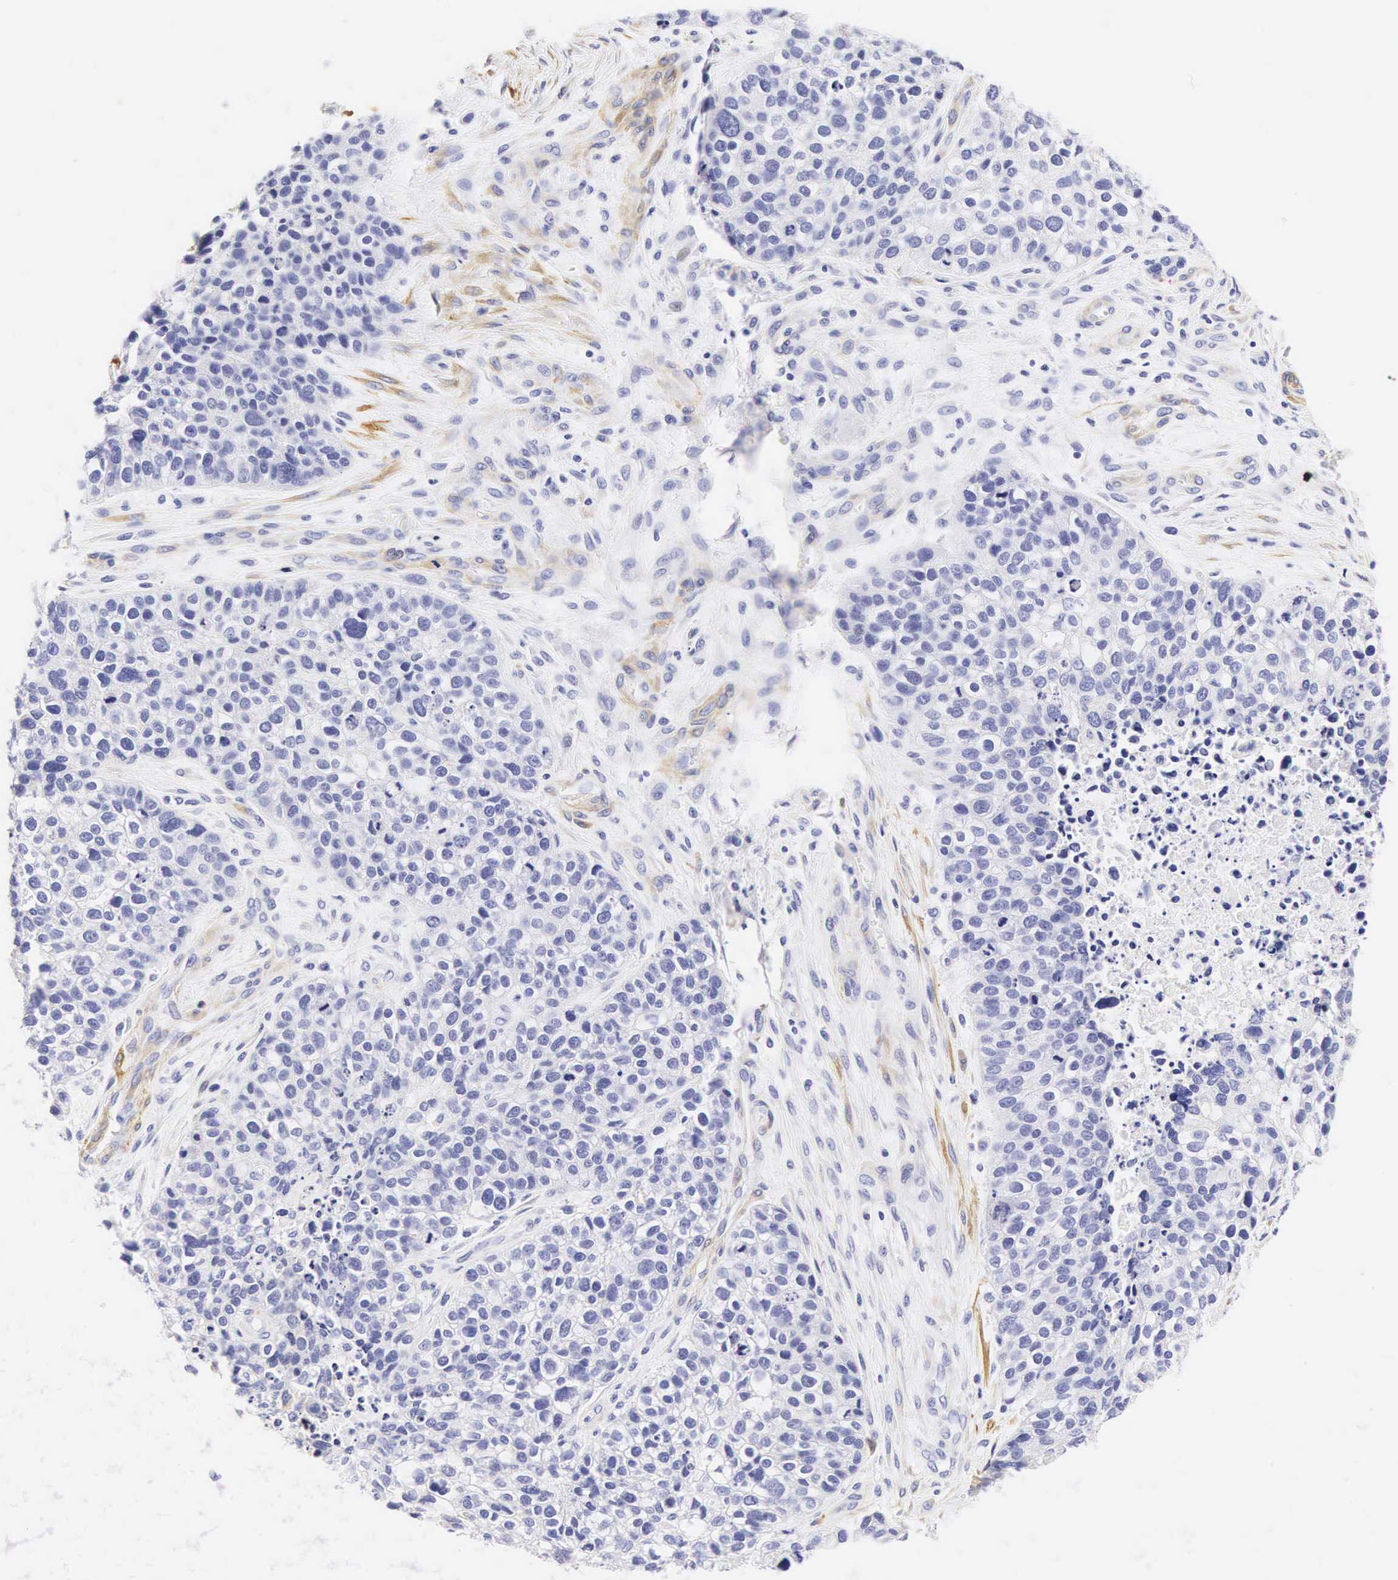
{"staining": {"intensity": "negative", "quantity": "none", "location": "none"}, "tissue": "lung cancer", "cell_type": "Tumor cells", "image_type": "cancer", "snomed": [{"axis": "morphology", "description": "Squamous cell carcinoma, NOS"}, {"axis": "topography", "description": "Lymph node"}, {"axis": "topography", "description": "Lung"}], "caption": "IHC histopathology image of neoplastic tissue: human lung cancer stained with DAB reveals no significant protein positivity in tumor cells.", "gene": "CNN1", "patient": {"sex": "male", "age": 74}}